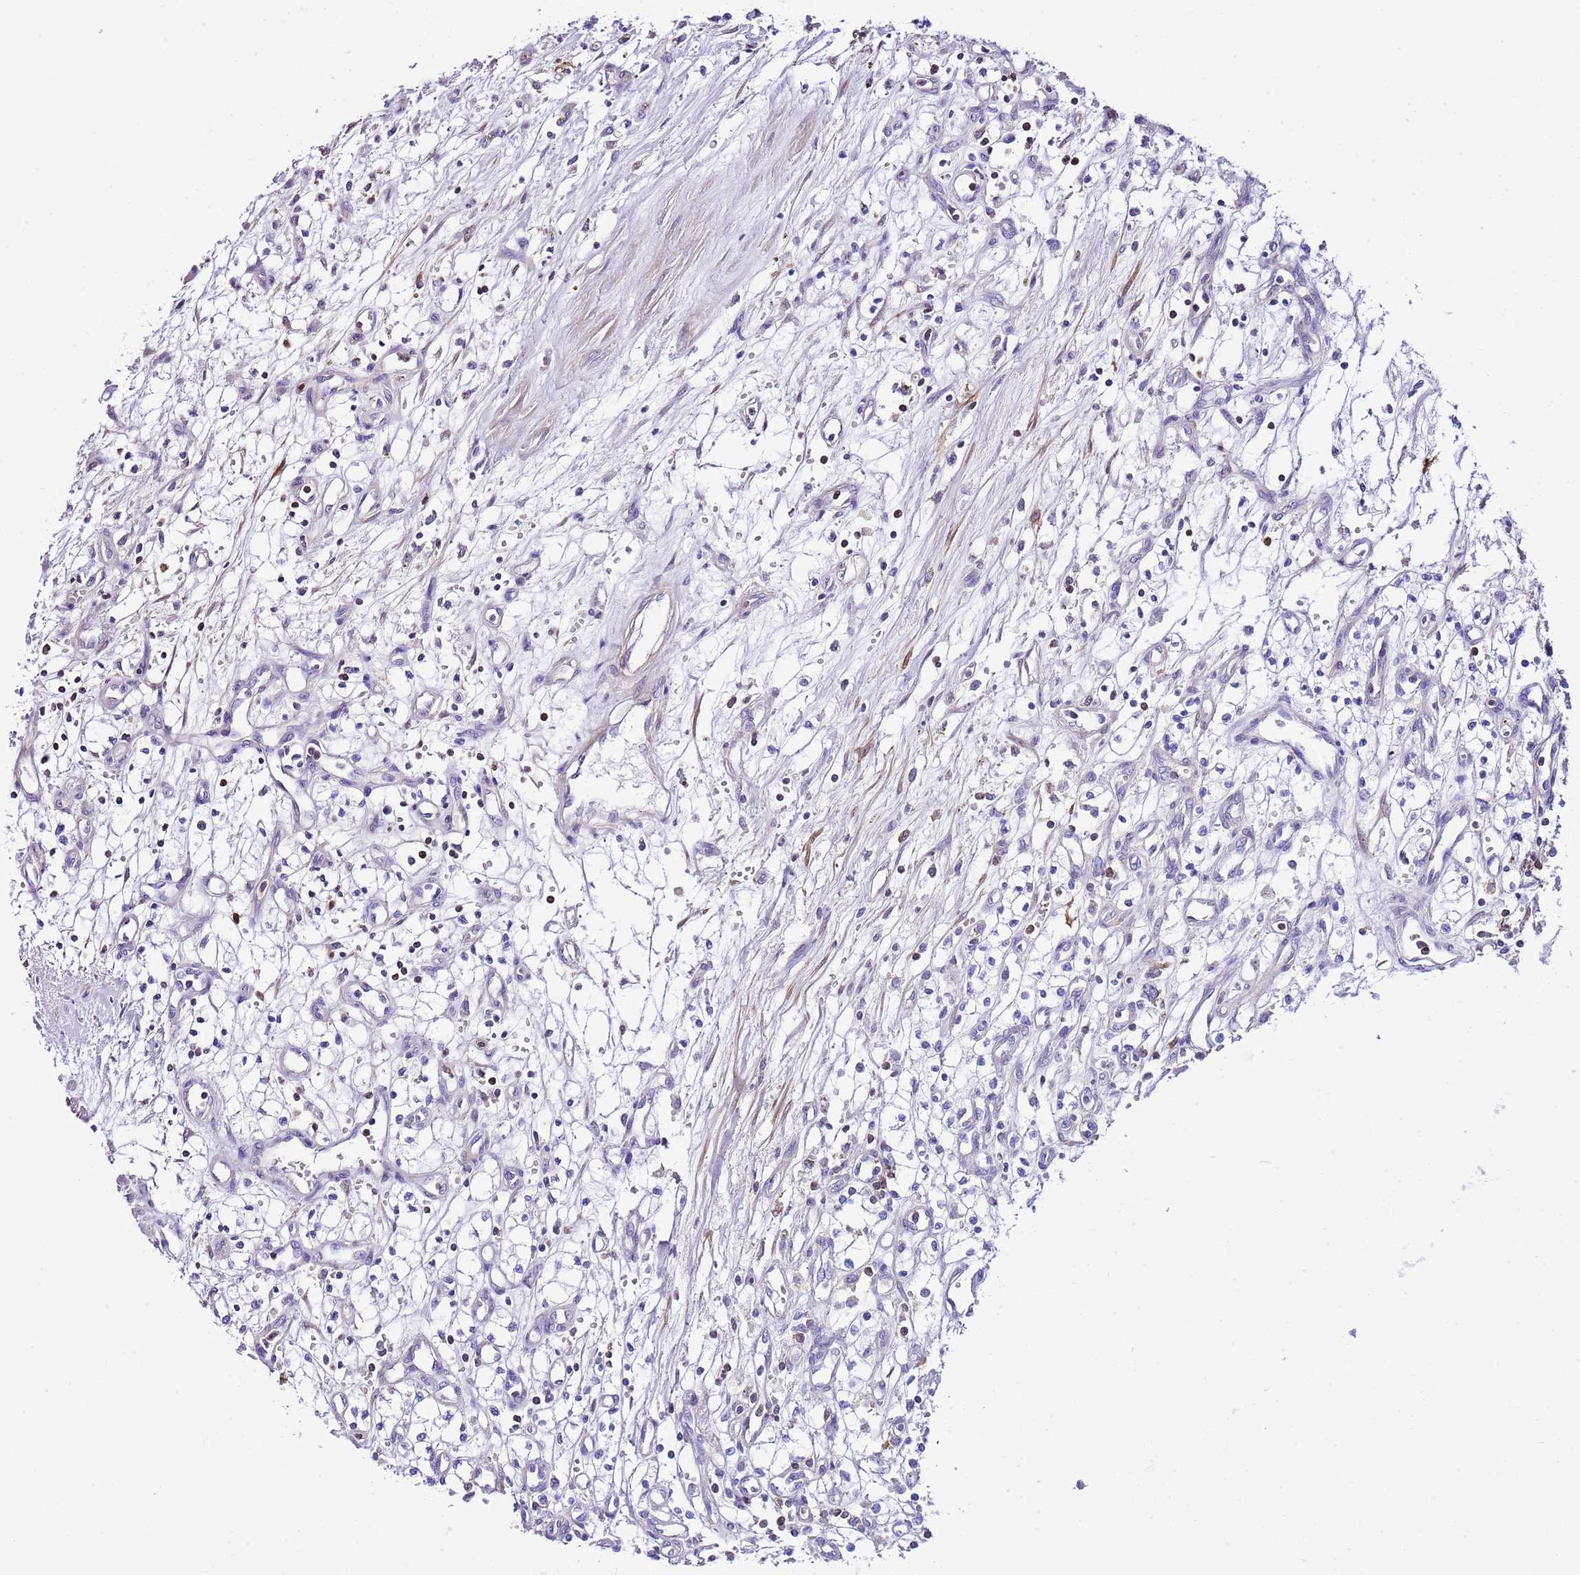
{"staining": {"intensity": "negative", "quantity": "none", "location": "none"}, "tissue": "renal cancer", "cell_type": "Tumor cells", "image_type": "cancer", "snomed": [{"axis": "morphology", "description": "Adenocarcinoma, NOS"}, {"axis": "topography", "description": "Kidney"}], "caption": "Micrograph shows no significant protein expression in tumor cells of renal cancer (adenocarcinoma).", "gene": "CNN2", "patient": {"sex": "male", "age": 59}}